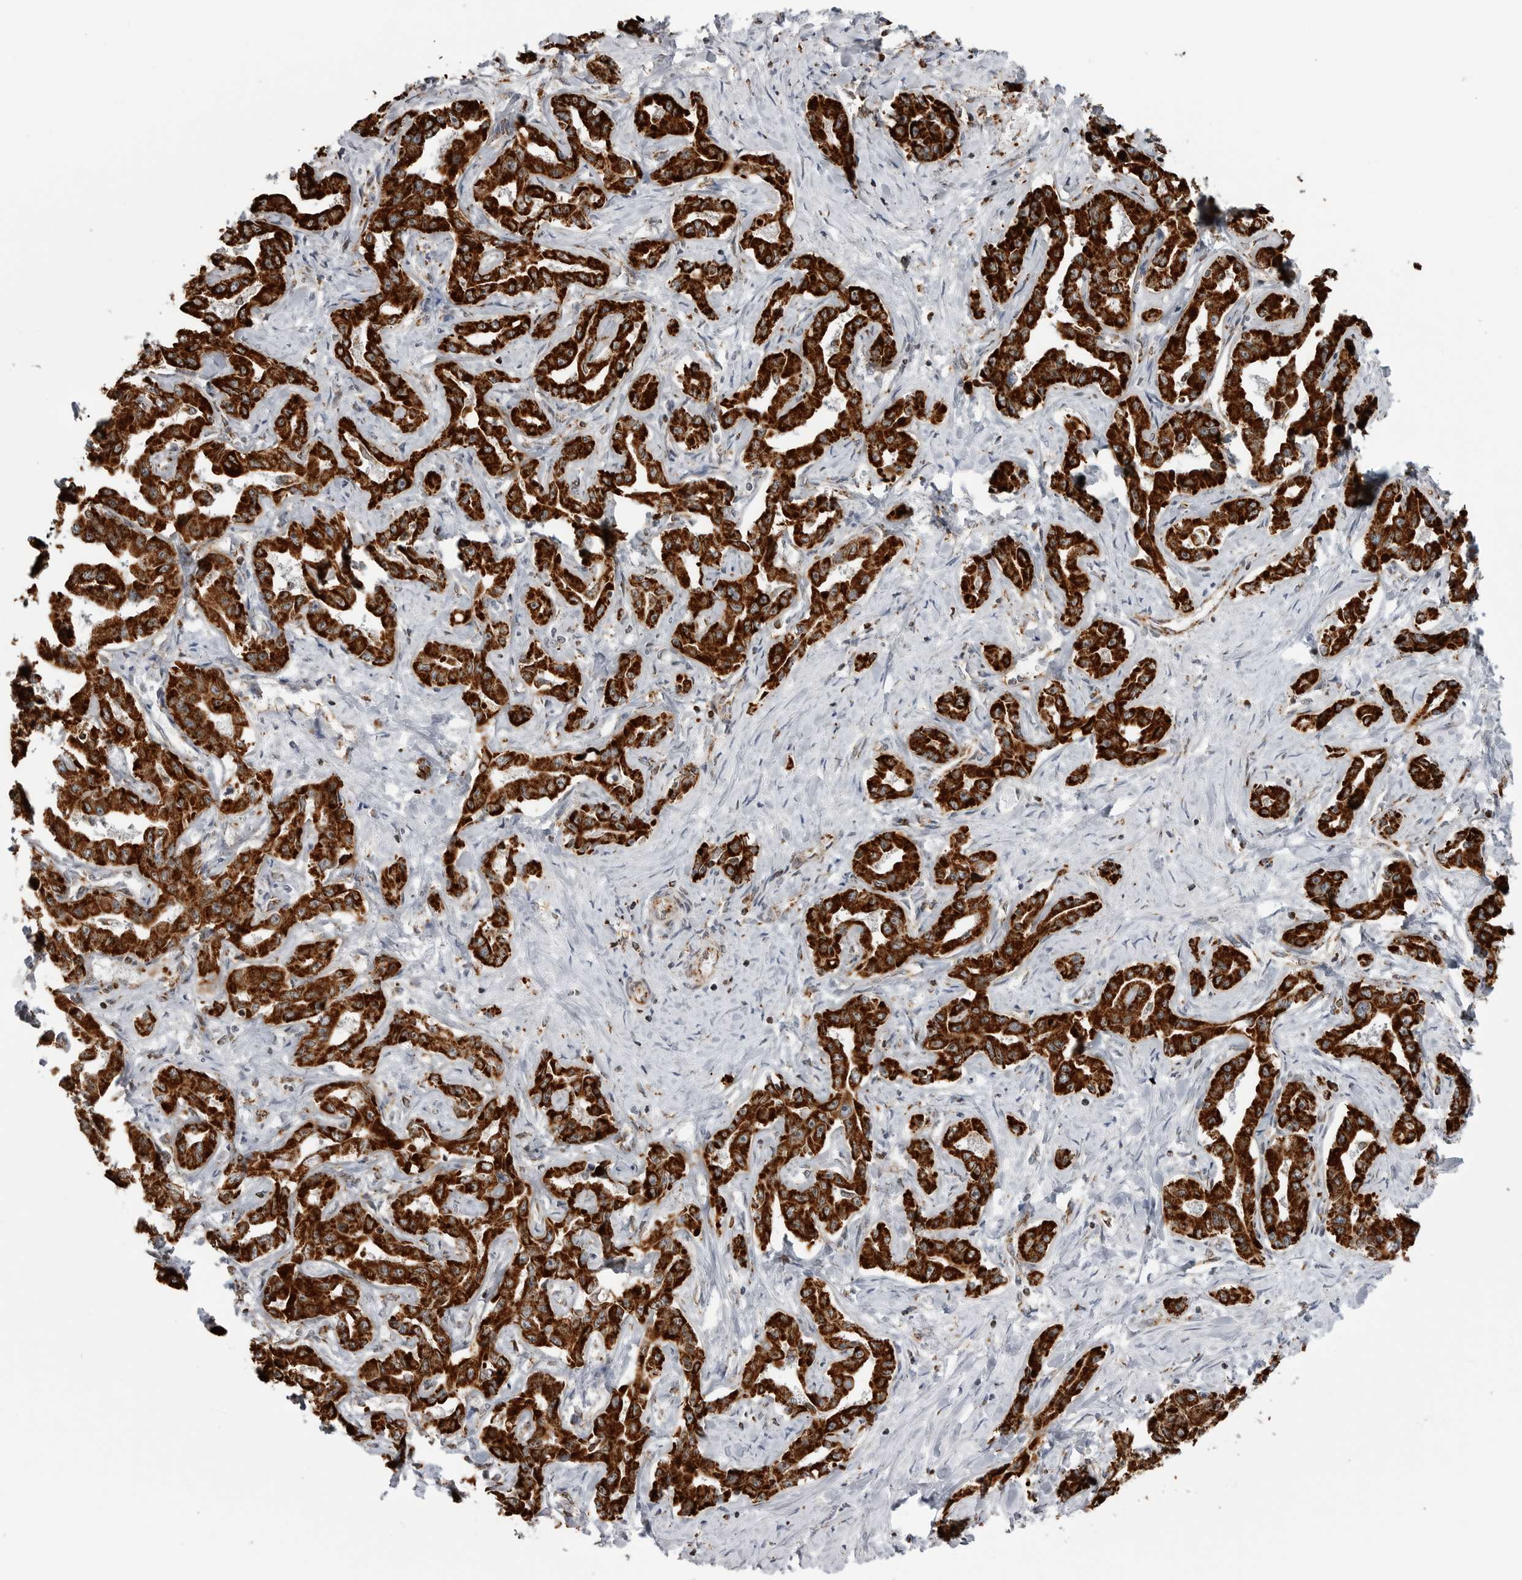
{"staining": {"intensity": "strong", "quantity": ">75%", "location": "cytoplasmic/membranous"}, "tissue": "liver cancer", "cell_type": "Tumor cells", "image_type": "cancer", "snomed": [{"axis": "morphology", "description": "Cholangiocarcinoma"}, {"axis": "topography", "description": "Liver"}], "caption": "This is a micrograph of immunohistochemistry staining of liver cancer (cholangiocarcinoma), which shows strong staining in the cytoplasmic/membranous of tumor cells.", "gene": "COX5A", "patient": {"sex": "male", "age": 59}}